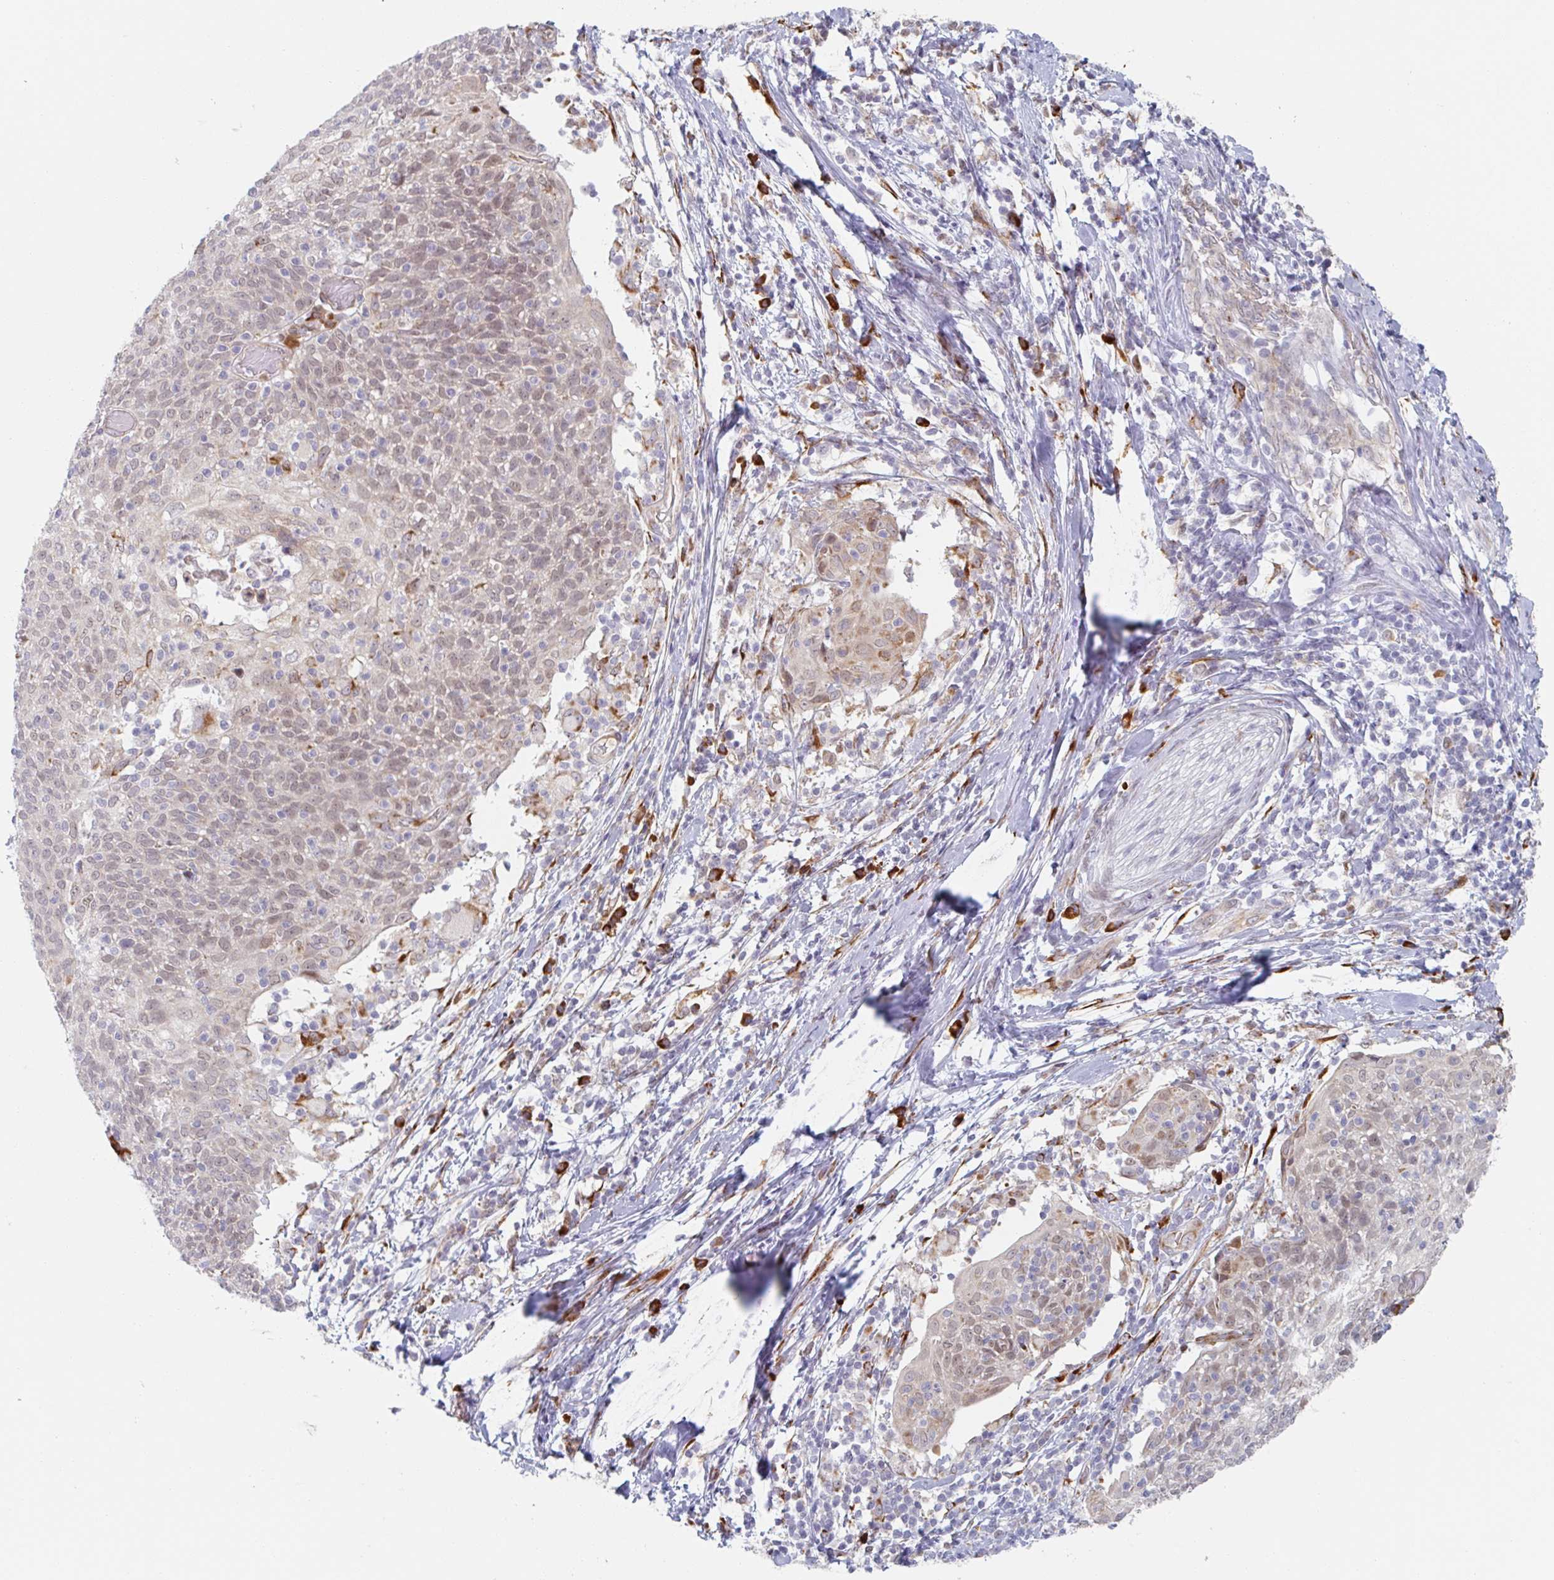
{"staining": {"intensity": "weak", "quantity": "<25%", "location": "nuclear"}, "tissue": "cervical cancer", "cell_type": "Tumor cells", "image_type": "cancer", "snomed": [{"axis": "morphology", "description": "Squamous cell carcinoma, NOS"}, {"axis": "topography", "description": "Cervix"}], "caption": "This is an immunohistochemistry (IHC) photomicrograph of human cervical cancer. There is no staining in tumor cells.", "gene": "TRAPPC10", "patient": {"sex": "female", "age": 52}}